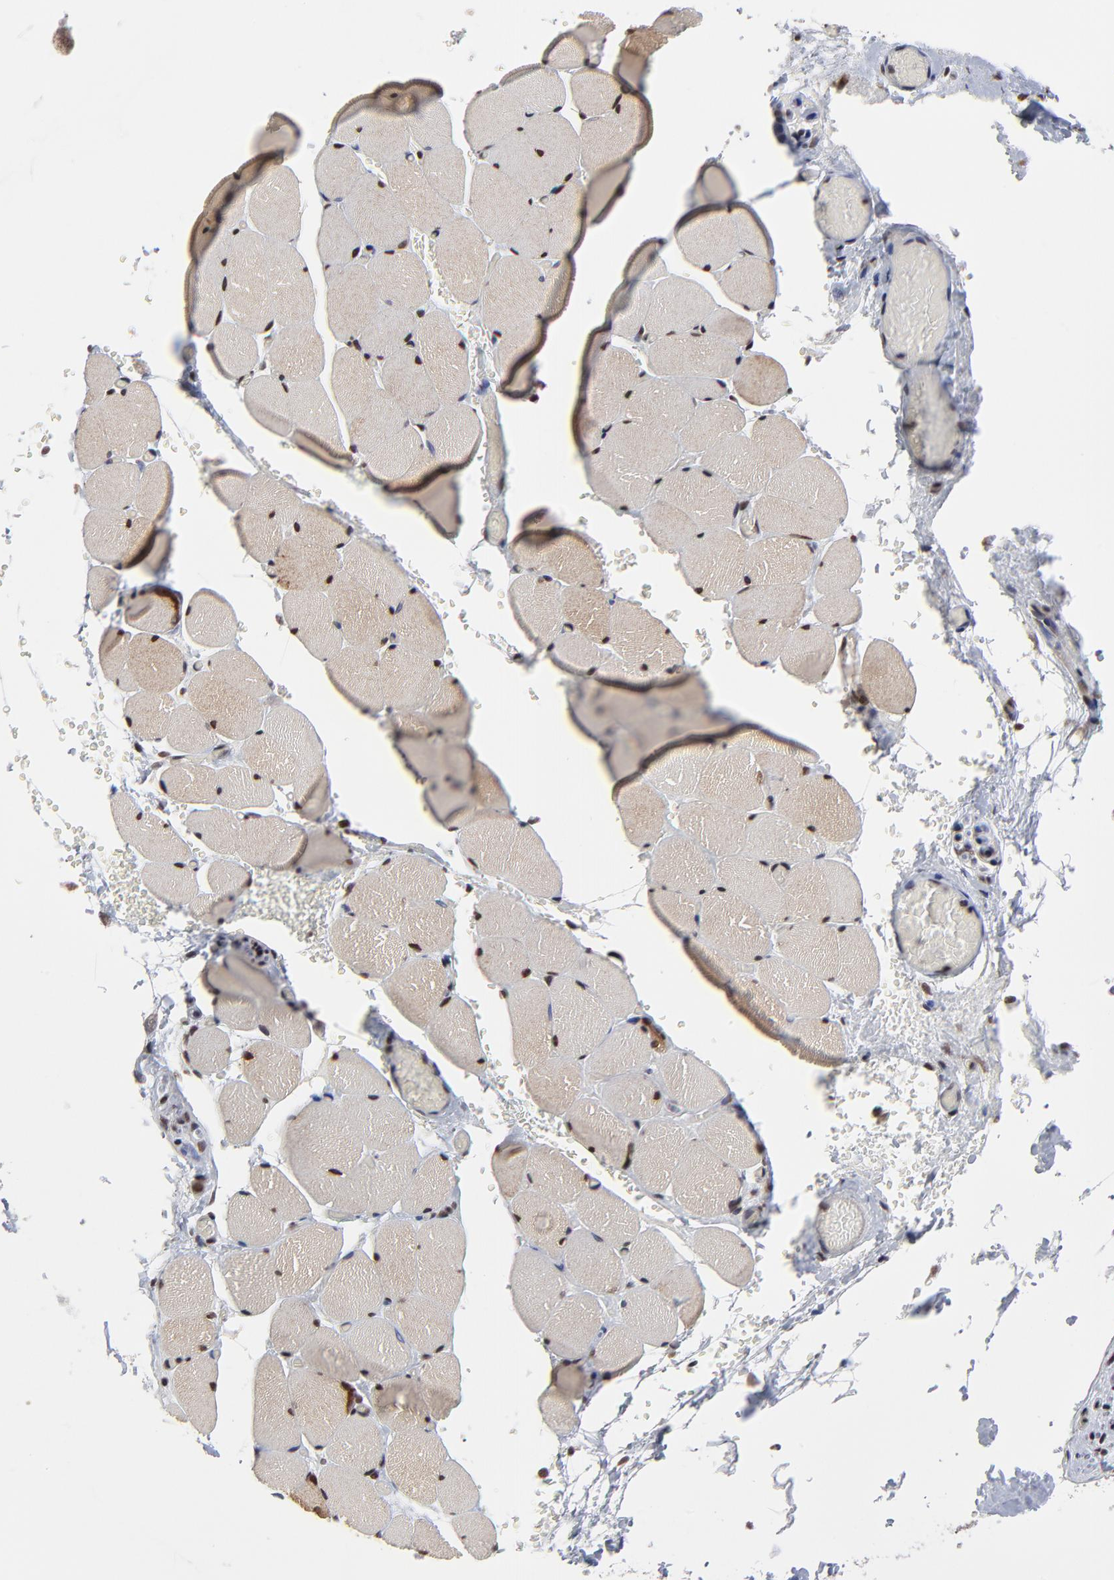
{"staining": {"intensity": "moderate", "quantity": ">75%", "location": "nuclear"}, "tissue": "skeletal muscle", "cell_type": "Myocytes", "image_type": "normal", "snomed": [{"axis": "morphology", "description": "Normal tissue, NOS"}, {"axis": "topography", "description": "Skeletal muscle"}, {"axis": "topography", "description": "Soft tissue"}], "caption": "The micrograph reveals staining of unremarkable skeletal muscle, revealing moderate nuclear protein staining (brown color) within myocytes. The protein of interest is stained brown, and the nuclei are stained in blue (DAB (3,3'-diaminobenzidine) IHC with brightfield microscopy, high magnification).", "gene": "ZNF777", "patient": {"sex": "female", "age": 58}}